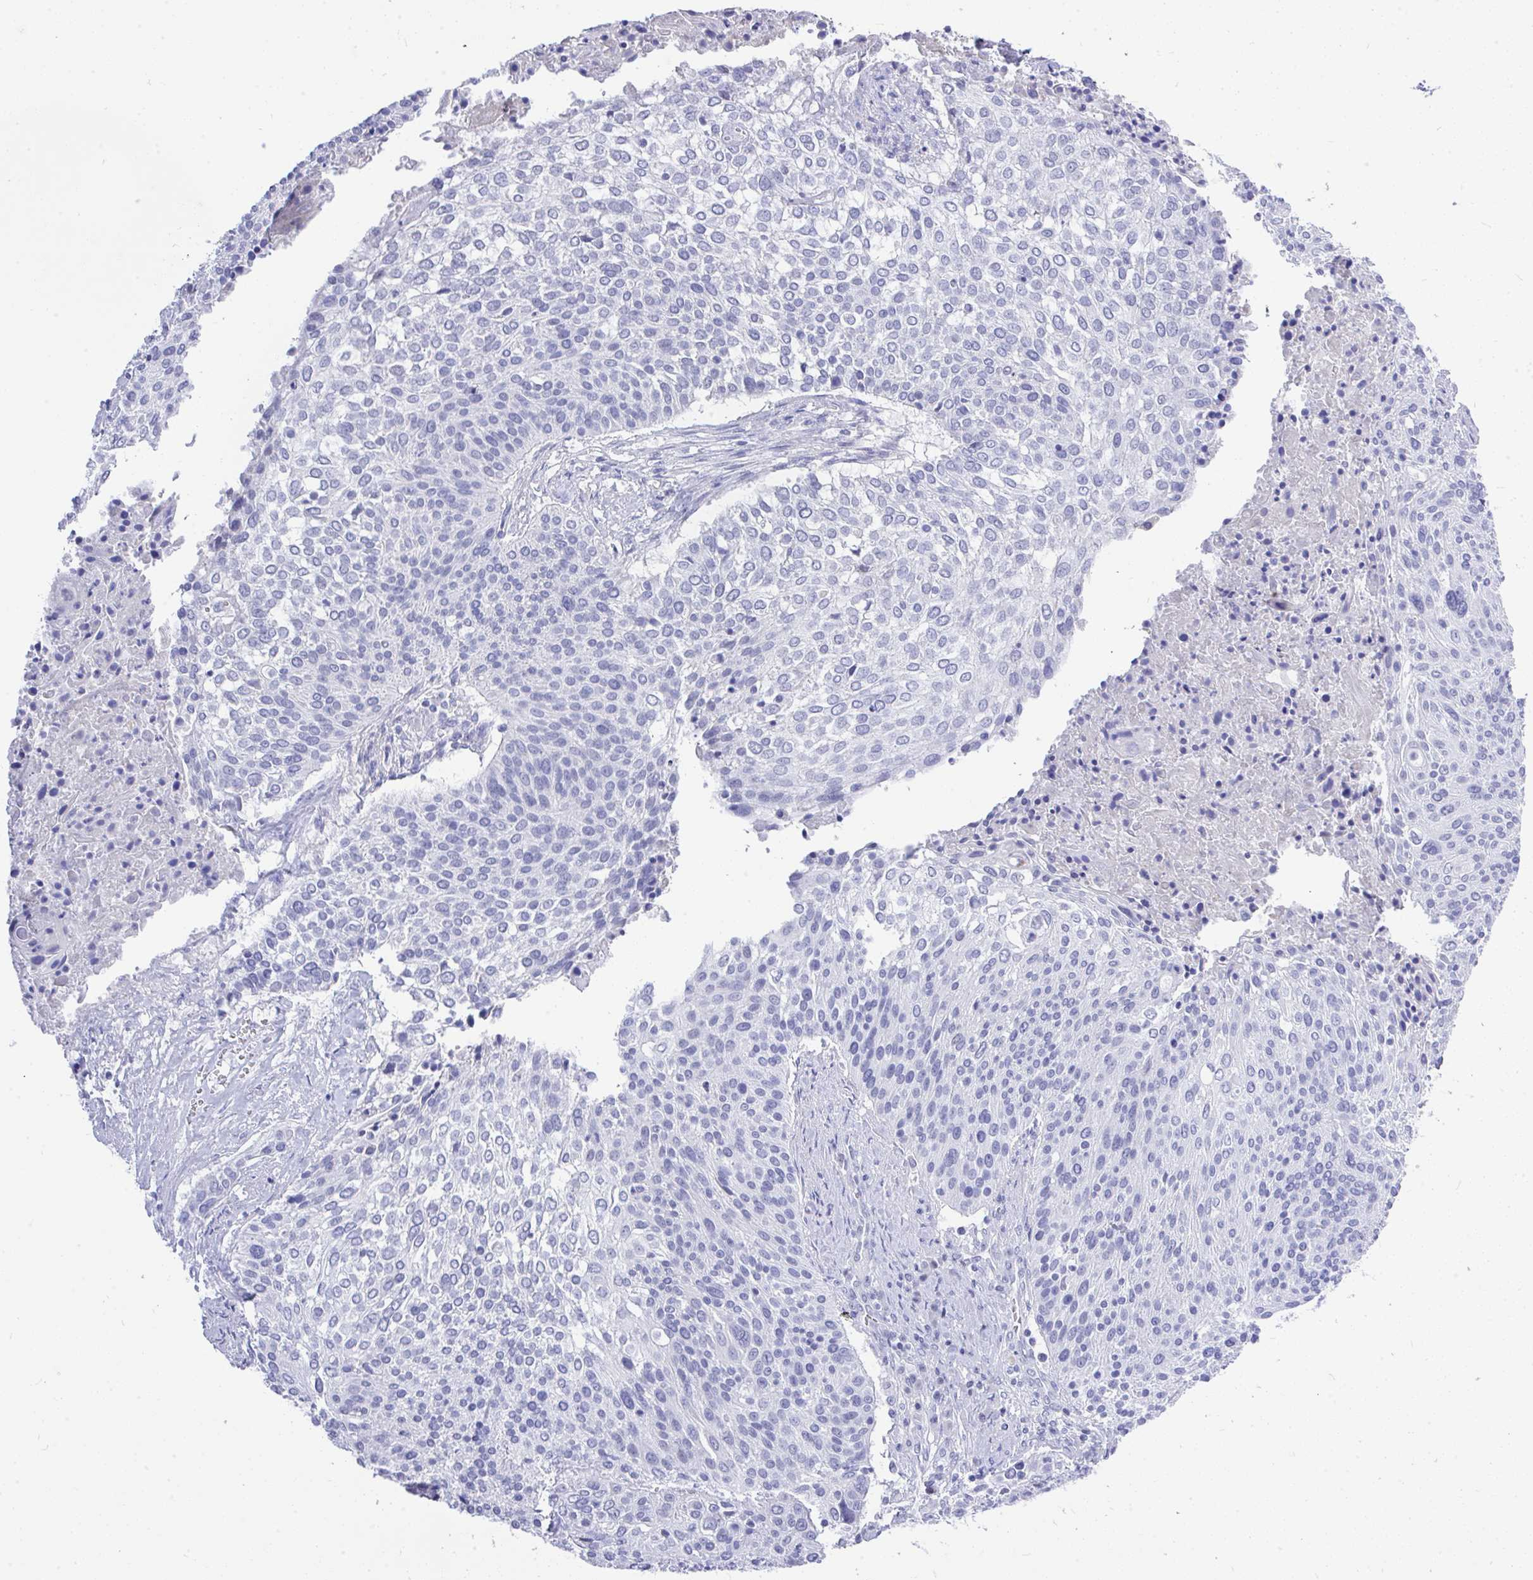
{"staining": {"intensity": "negative", "quantity": "none", "location": "none"}, "tissue": "cervical cancer", "cell_type": "Tumor cells", "image_type": "cancer", "snomed": [{"axis": "morphology", "description": "Squamous cell carcinoma, NOS"}, {"axis": "topography", "description": "Cervix"}], "caption": "This is a histopathology image of immunohistochemistry (IHC) staining of cervical cancer, which shows no staining in tumor cells. (Brightfield microscopy of DAB IHC at high magnification).", "gene": "MS4A12", "patient": {"sex": "female", "age": 31}}